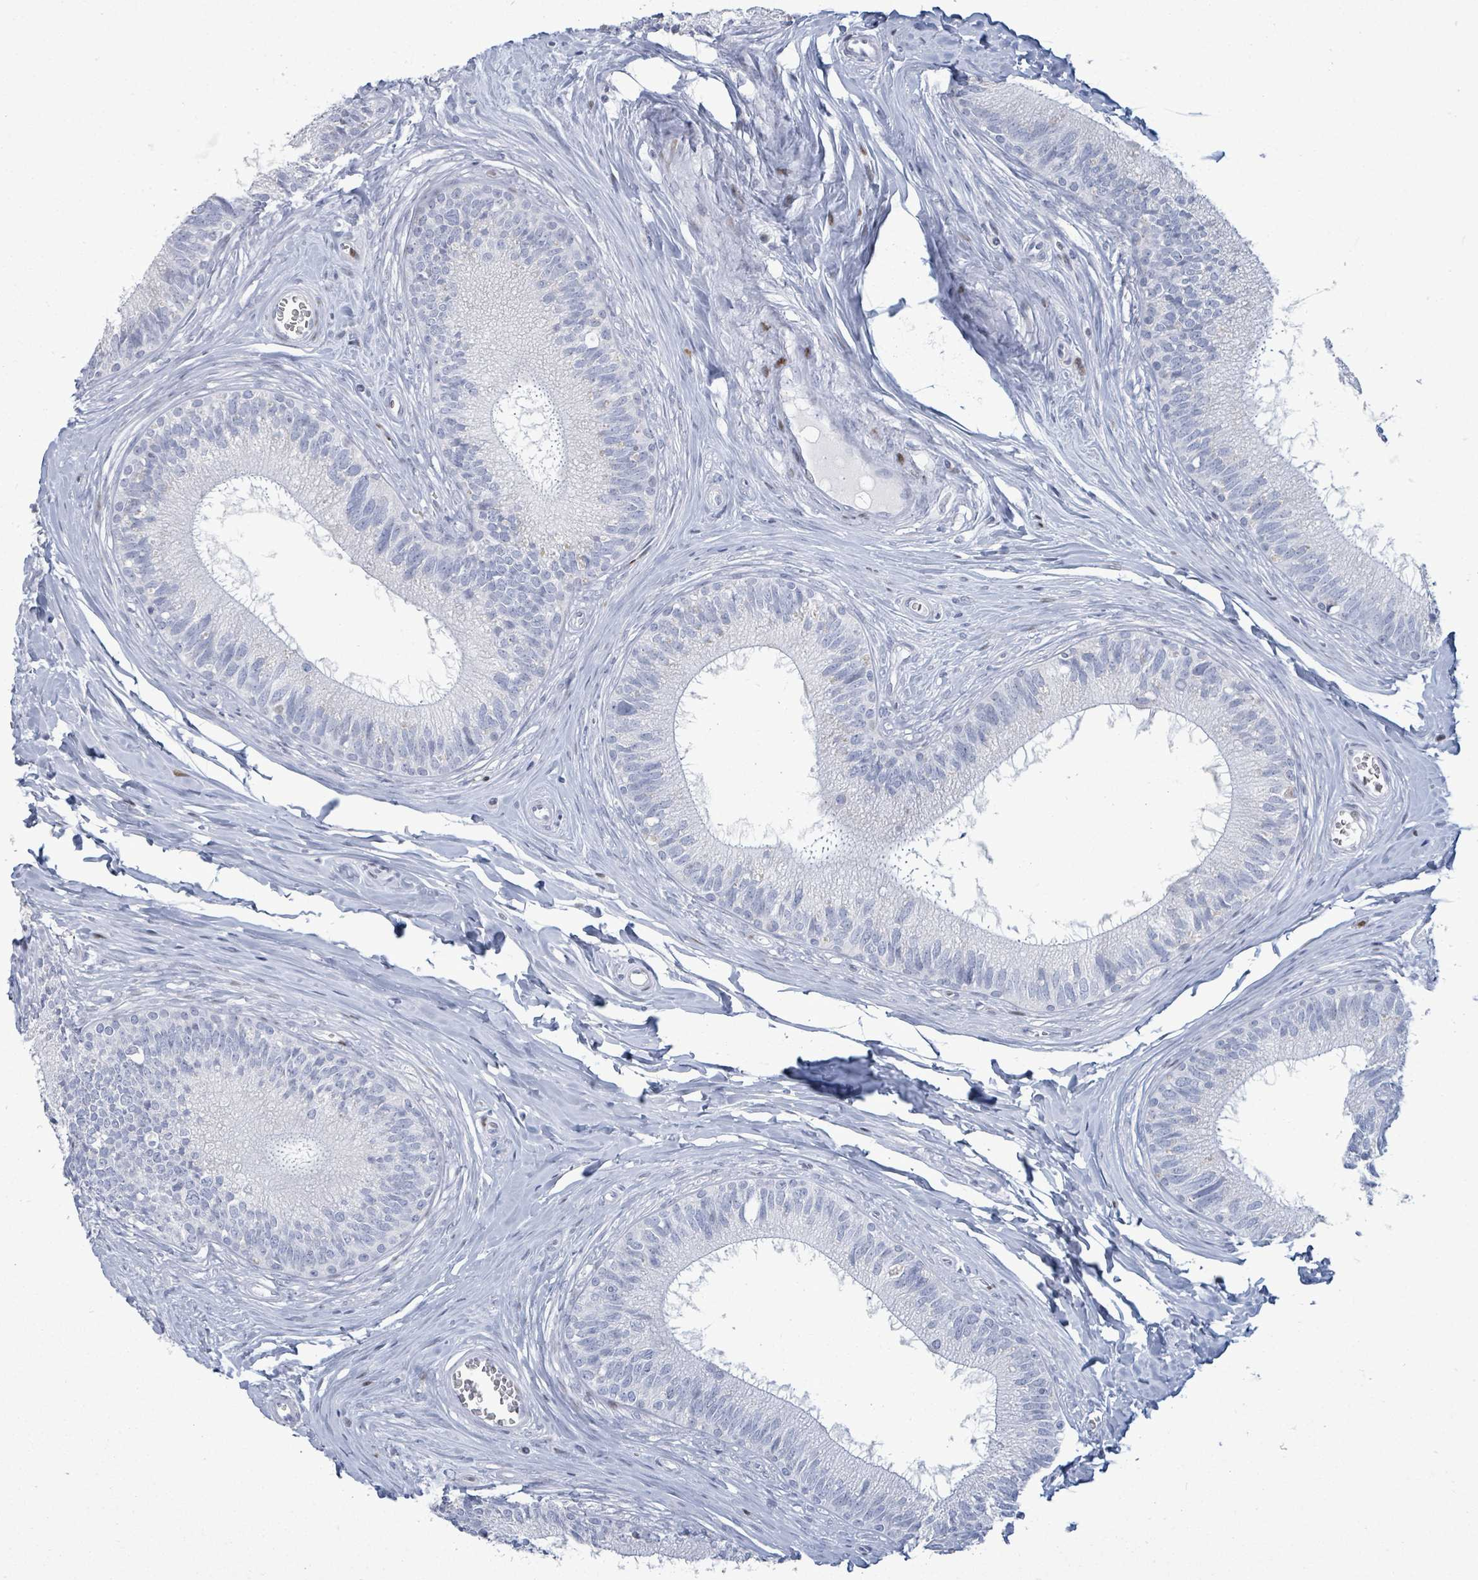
{"staining": {"intensity": "negative", "quantity": "none", "location": "none"}, "tissue": "epididymis", "cell_type": "Glandular cells", "image_type": "normal", "snomed": [{"axis": "morphology", "description": "Normal tissue, NOS"}, {"axis": "topography", "description": "Epididymis"}], "caption": "Immunohistochemistry (IHC) of benign human epididymis reveals no positivity in glandular cells.", "gene": "MALL", "patient": {"sex": "male", "age": 33}}